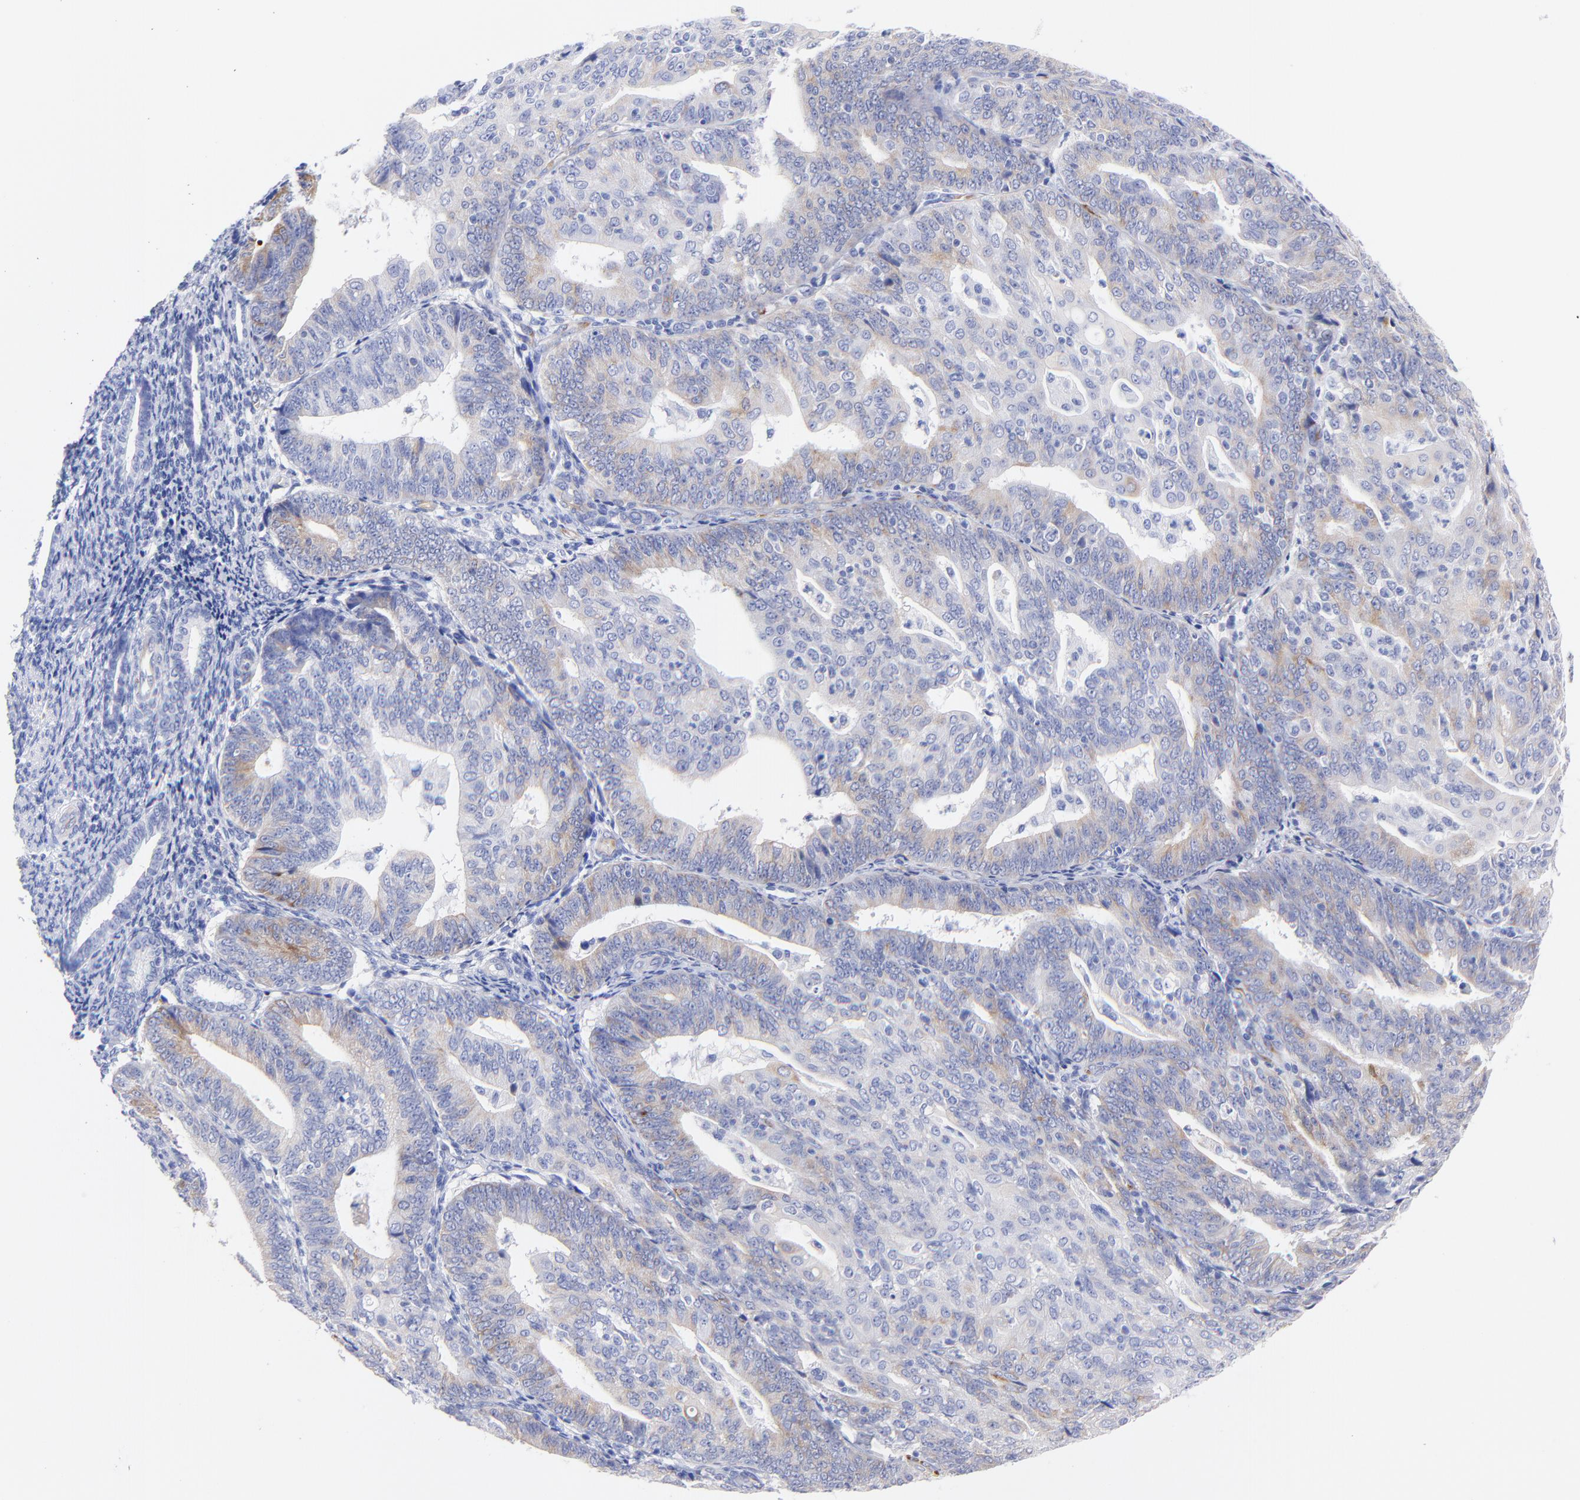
{"staining": {"intensity": "weak", "quantity": "<25%", "location": "cytoplasmic/membranous"}, "tissue": "endometrial cancer", "cell_type": "Tumor cells", "image_type": "cancer", "snomed": [{"axis": "morphology", "description": "Adenocarcinoma, NOS"}, {"axis": "topography", "description": "Endometrium"}], "caption": "A high-resolution micrograph shows IHC staining of endometrial cancer (adenocarcinoma), which displays no significant staining in tumor cells.", "gene": "C1QTNF6", "patient": {"sex": "female", "age": 56}}